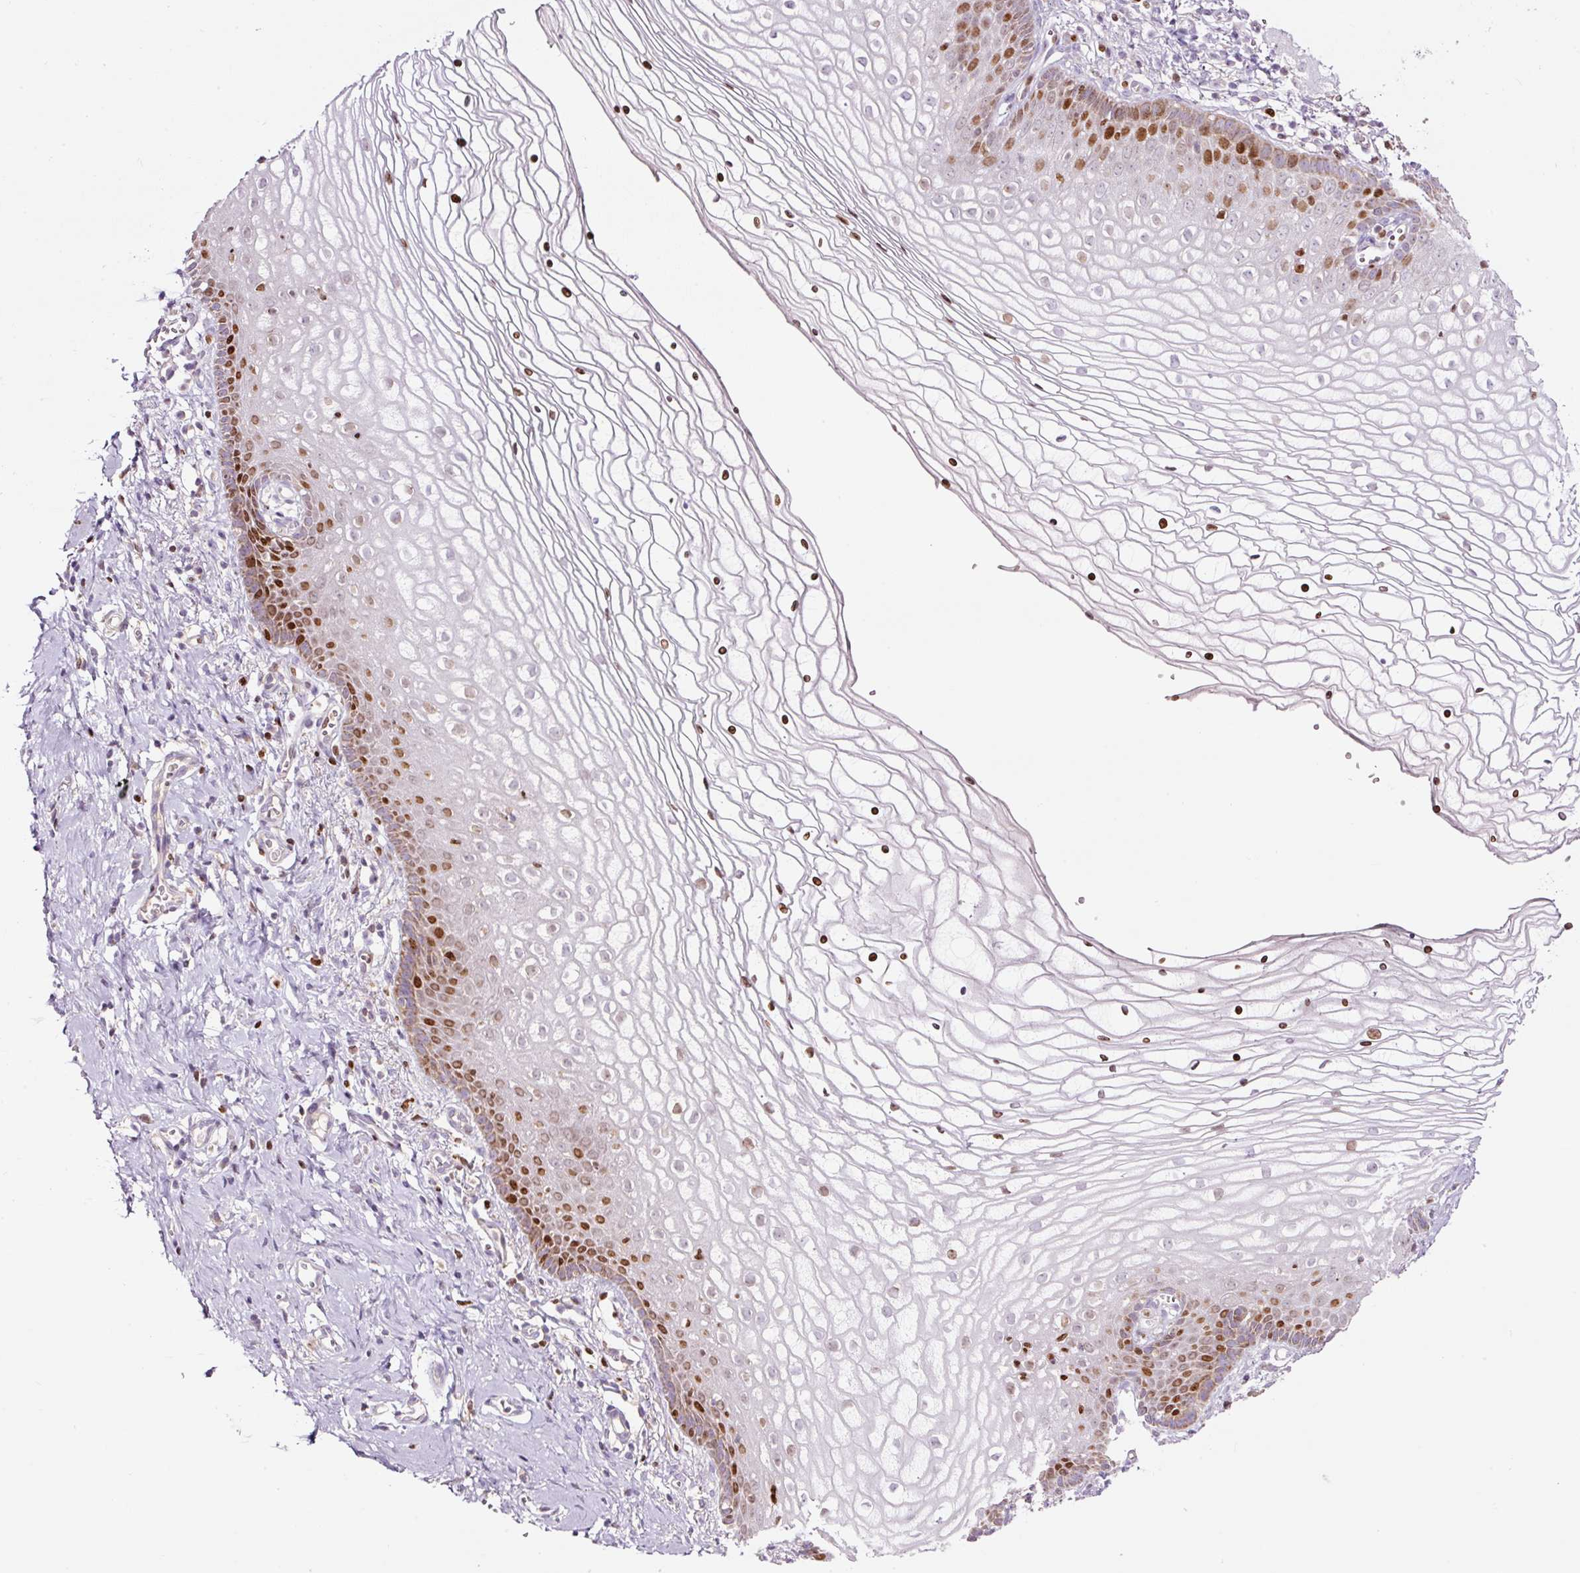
{"staining": {"intensity": "moderate", "quantity": "25%-75%", "location": "cytoplasmic/membranous,nuclear"}, "tissue": "vagina", "cell_type": "Squamous epithelial cells", "image_type": "normal", "snomed": [{"axis": "morphology", "description": "Normal tissue, NOS"}, {"axis": "topography", "description": "Vagina"}], "caption": "A brown stain shows moderate cytoplasmic/membranous,nuclear expression of a protein in squamous epithelial cells of normal human vagina. The protein of interest is shown in brown color, while the nuclei are stained blue.", "gene": "TMEM8B", "patient": {"sex": "female", "age": 56}}